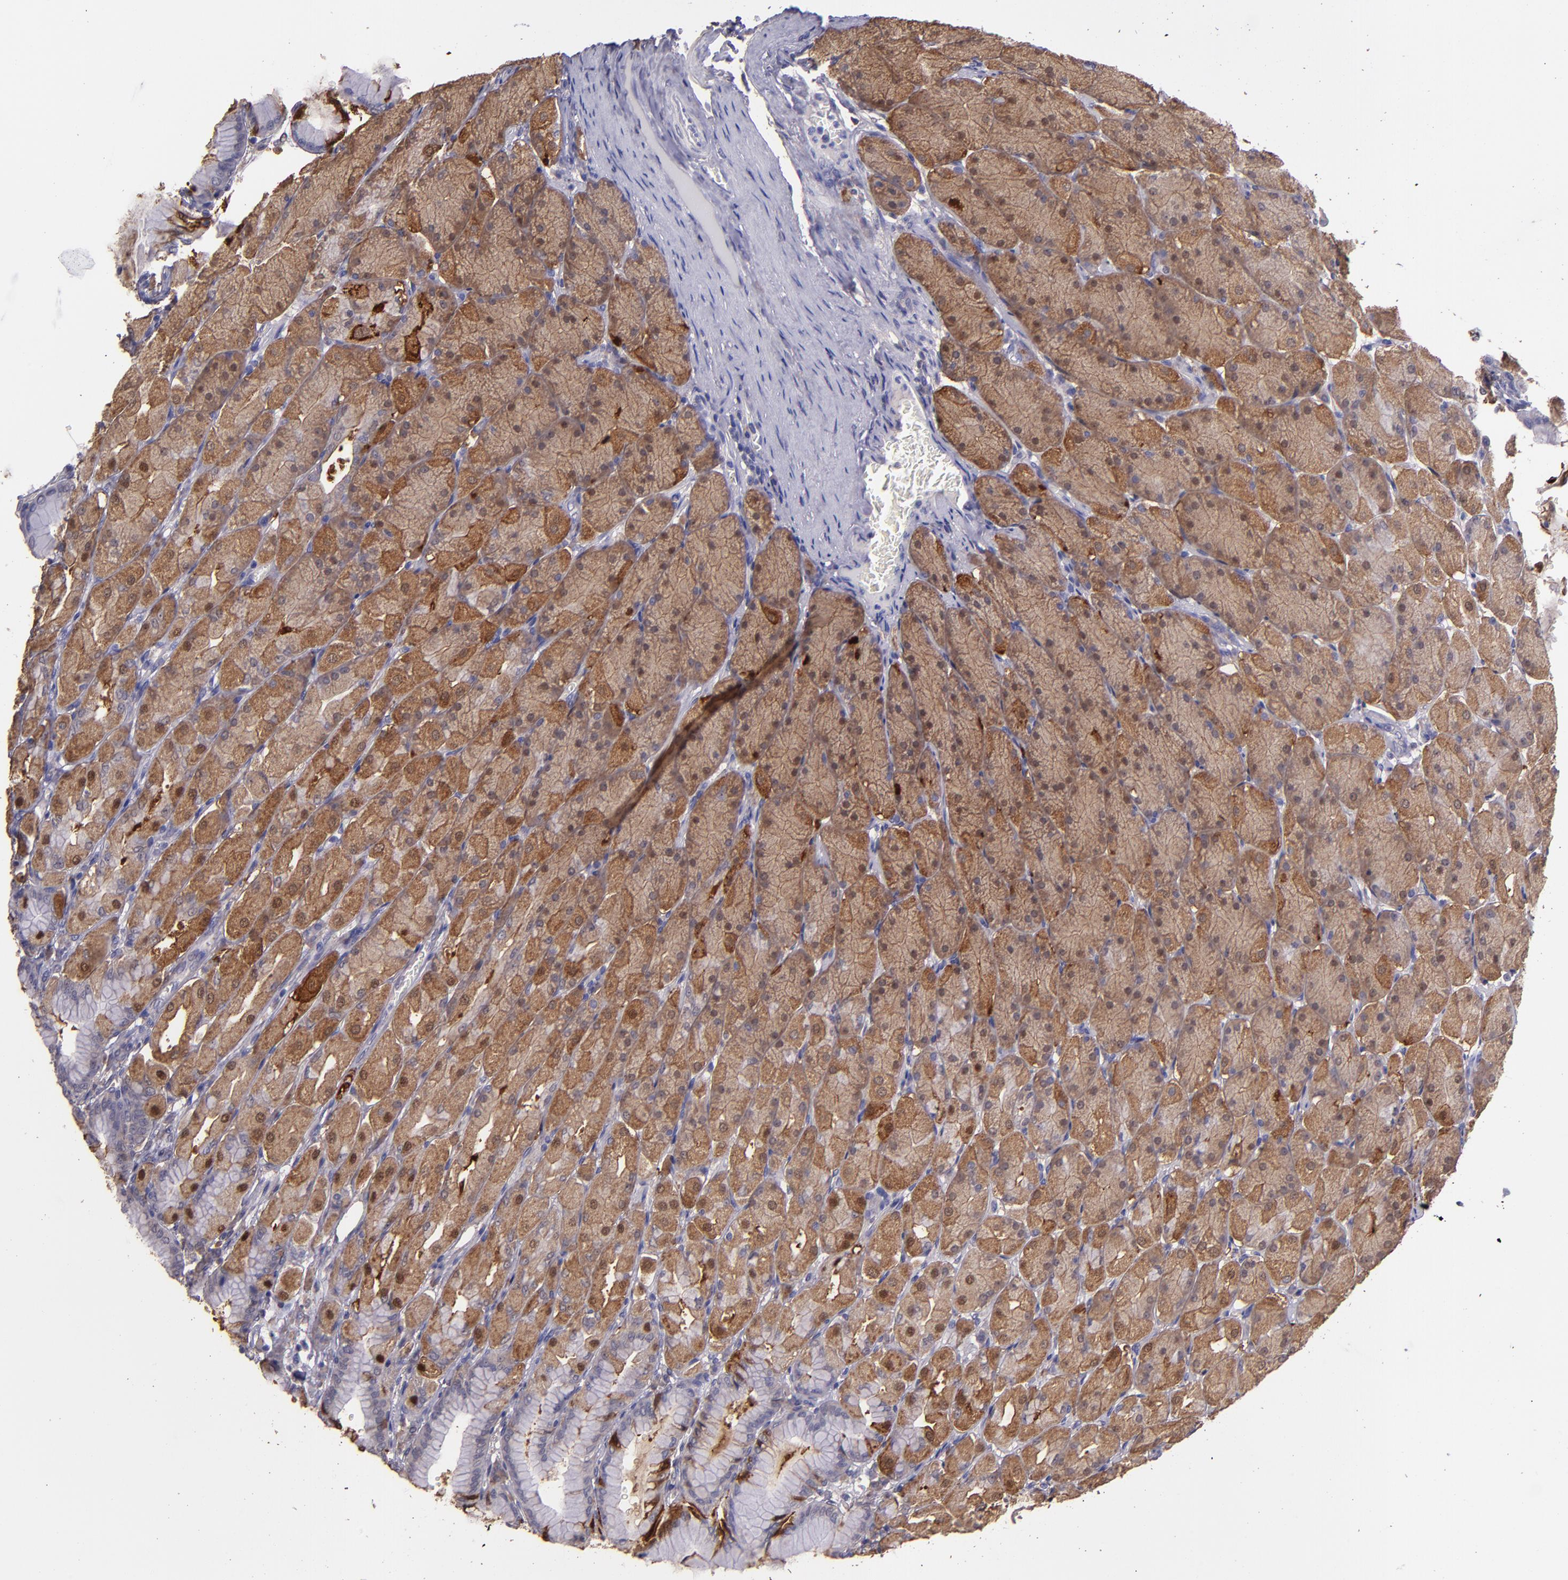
{"staining": {"intensity": "moderate", "quantity": "25%-75%", "location": "cytoplasmic/membranous"}, "tissue": "stomach", "cell_type": "Glandular cells", "image_type": "normal", "snomed": [{"axis": "morphology", "description": "Normal tissue, NOS"}, {"axis": "topography", "description": "Stomach, upper"}], "caption": "The micrograph reveals staining of normal stomach, revealing moderate cytoplasmic/membranous protein positivity (brown color) within glandular cells.", "gene": "PAPPA", "patient": {"sex": "female", "age": 56}}